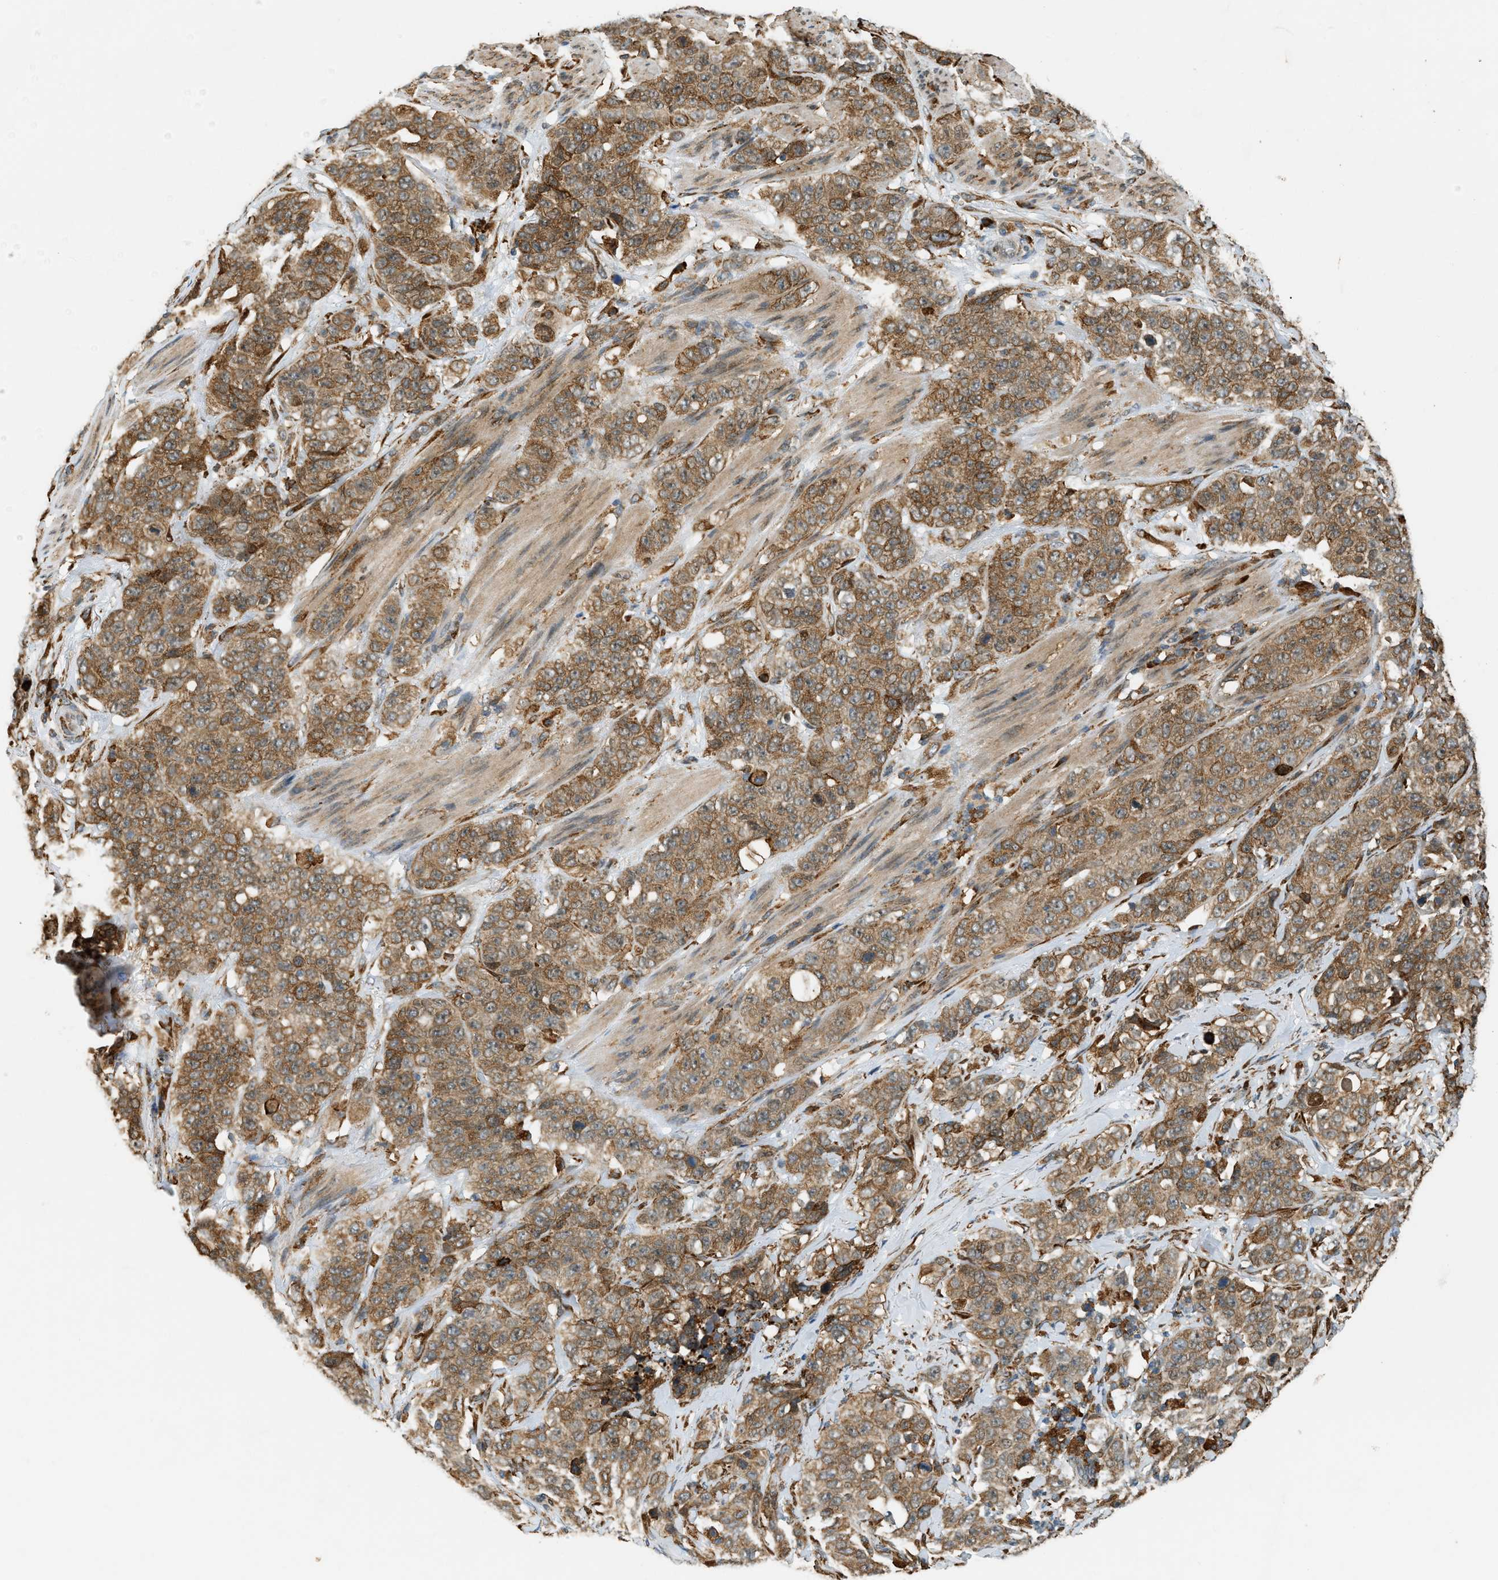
{"staining": {"intensity": "moderate", "quantity": ">75%", "location": "cytoplasmic/membranous"}, "tissue": "stomach cancer", "cell_type": "Tumor cells", "image_type": "cancer", "snomed": [{"axis": "morphology", "description": "Adenocarcinoma, NOS"}, {"axis": "topography", "description": "Stomach"}], "caption": "Immunohistochemistry (IHC) photomicrograph of neoplastic tissue: stomach cancer (adenocarcinoma) stained using immunohistochemistry (IHC) demonstrates medium levels of moderate protein expression localized specifically in the cytoplasmic/membranous of tumor cells, appearing as a cytoplasmic/membranous brown color.", "gene": "SEMA4D", "patient": {"sex": "male", "age": 48}}